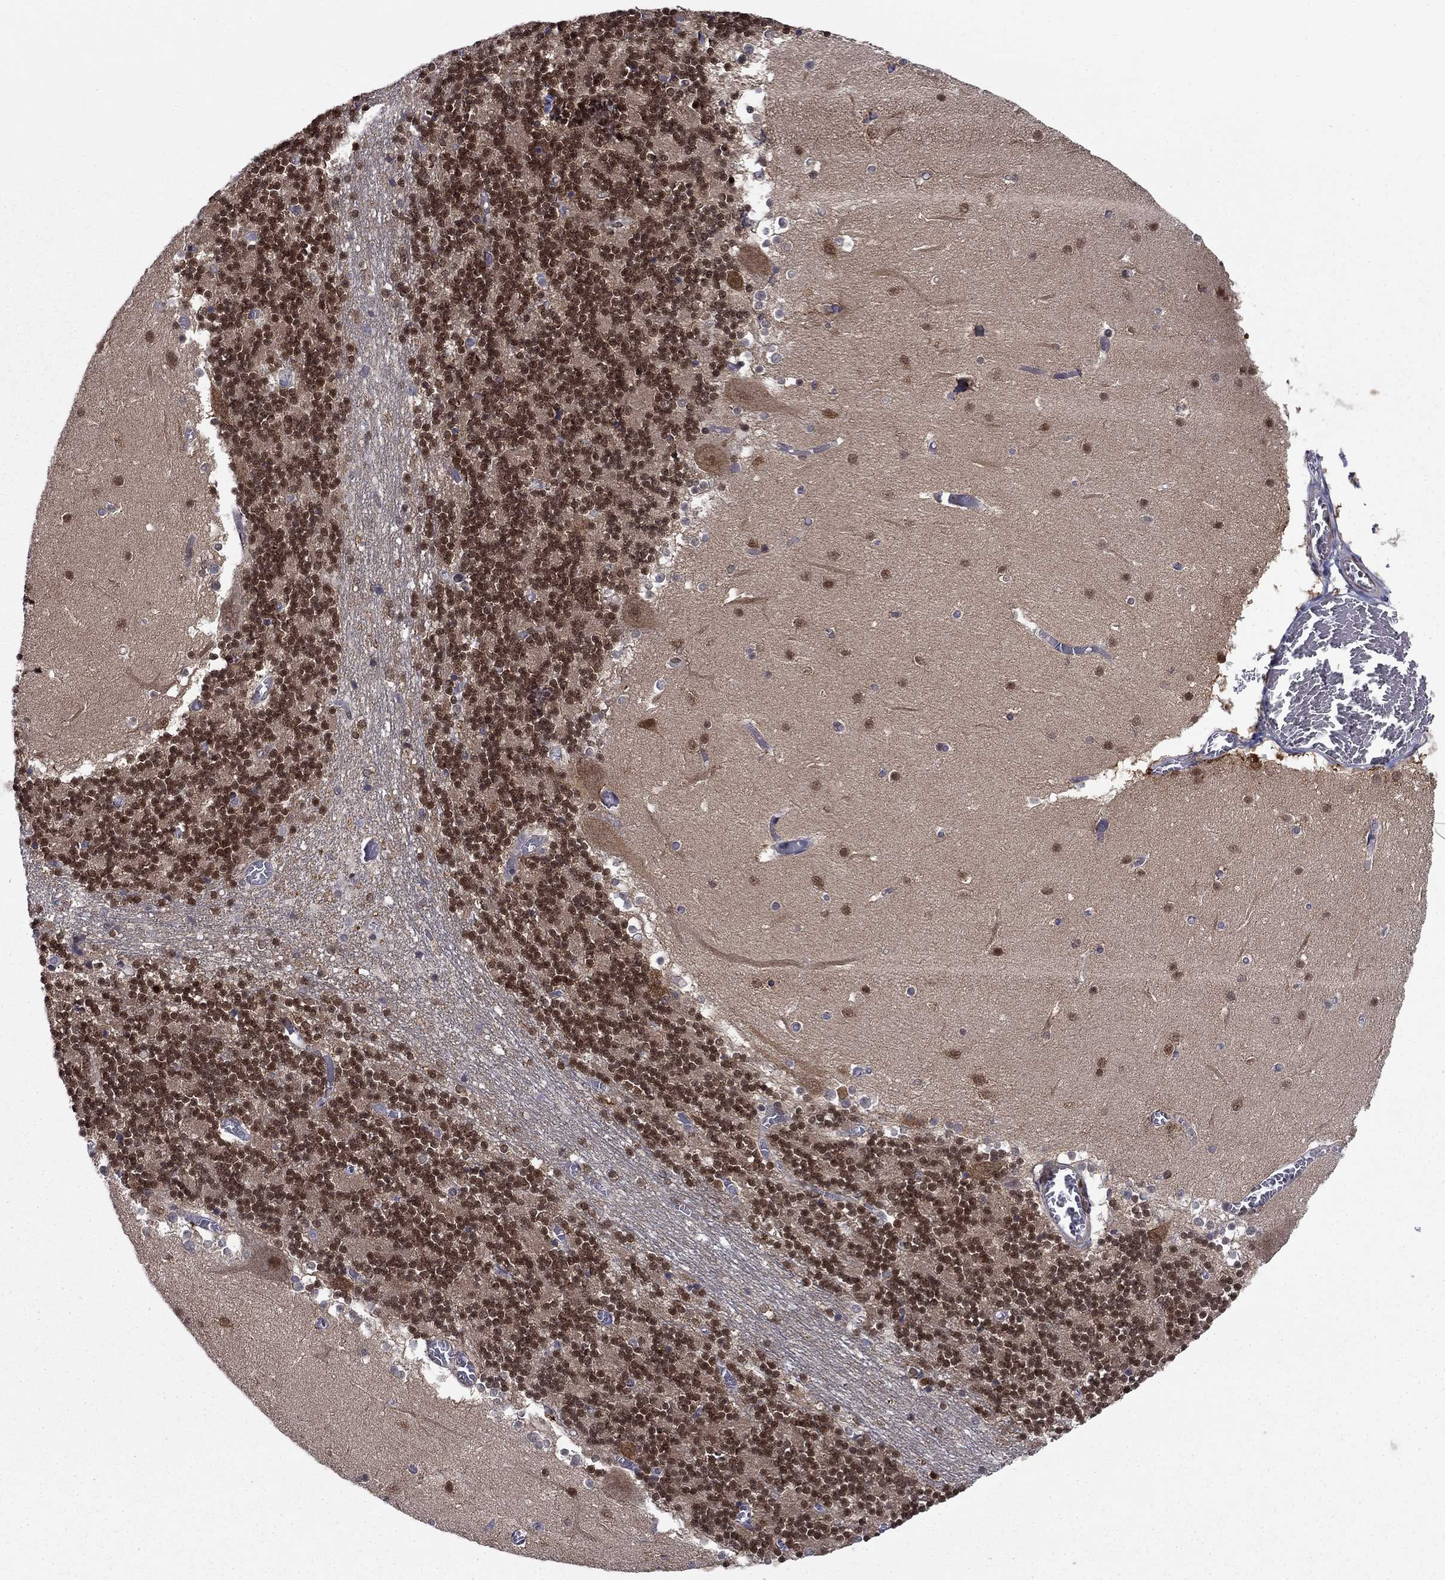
{"staining": {"intensity": "moderate", "quantity": ">75%", "location": "nuclear"}, "tissue": "cerebellum", "cell_type": "Cells in granular layer", "image_type": "normal", "snomed": [{"axis": "morphology", "description": "Normal tissue, NOS"}, {"axis": "topography", "description": "Cerebellum"}], "caption": "Protein staining reveals moderate nuclear expression in about >75% of cells in granular layer in unremarkable cerebellum.", "gene": "FKBP4", "patient": {"sex": "female", "age": 28}}